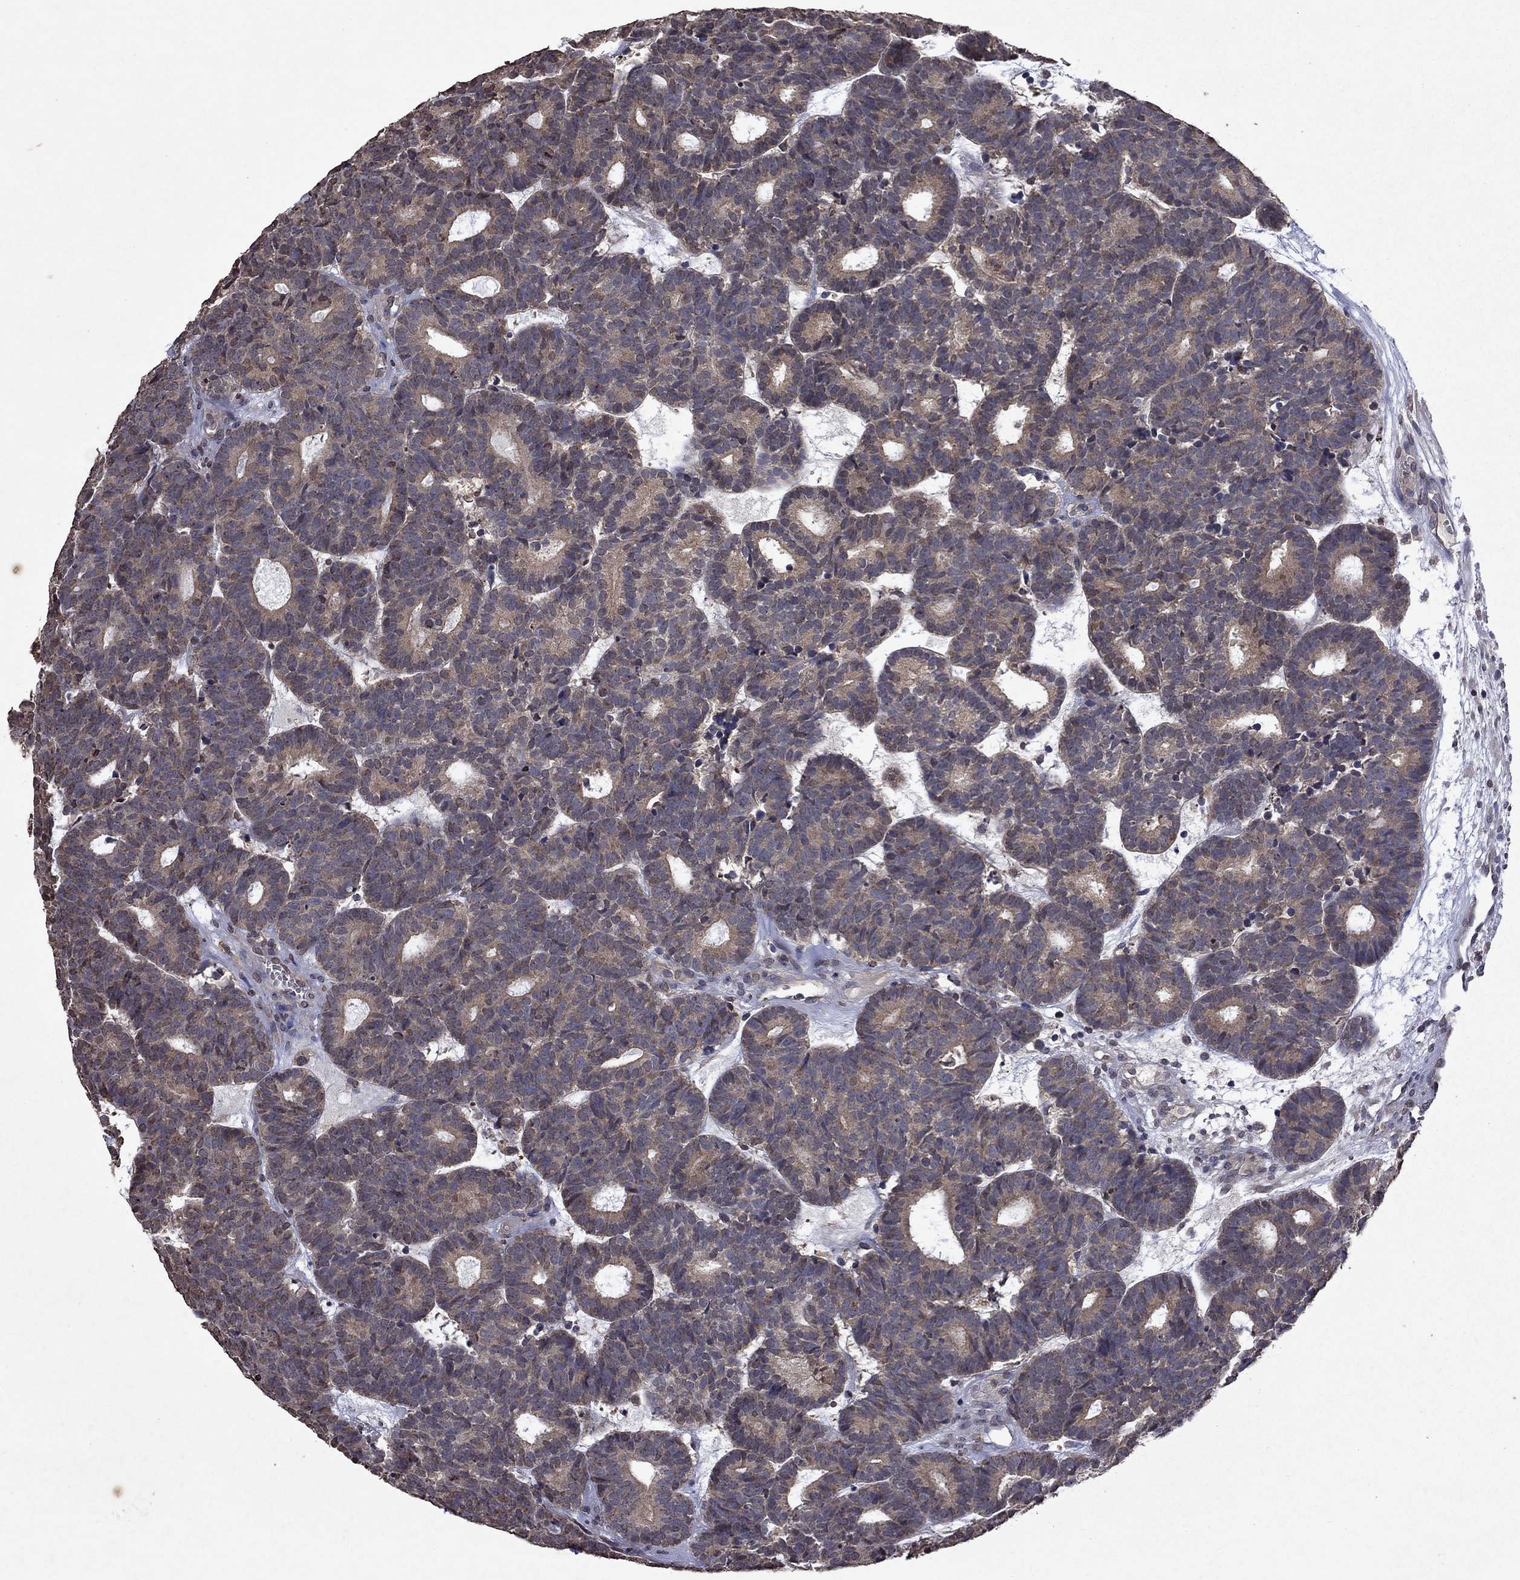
{"staining": {"intensity": "weak", "quantity": ">75%", "location": "cytoplasmic/membranous"}, "tissue": "head and neck cancer", "cell_type": "Tumor cells", "image_type": "cancer", "snomed": [{"axis": "morphology", "description": "Adenocarcinoma, NOS"}, {"axis": "topography", "description": "Head-Neck"}], "caption": "Protein staining of head and neck cancer (adenocarcinoma) tissue reveals weak cytoplasmic/membranous positivity in about >75% of tumor cells.", "gene": "TTC38", "patient": {"sex": "female", "age": 81}}